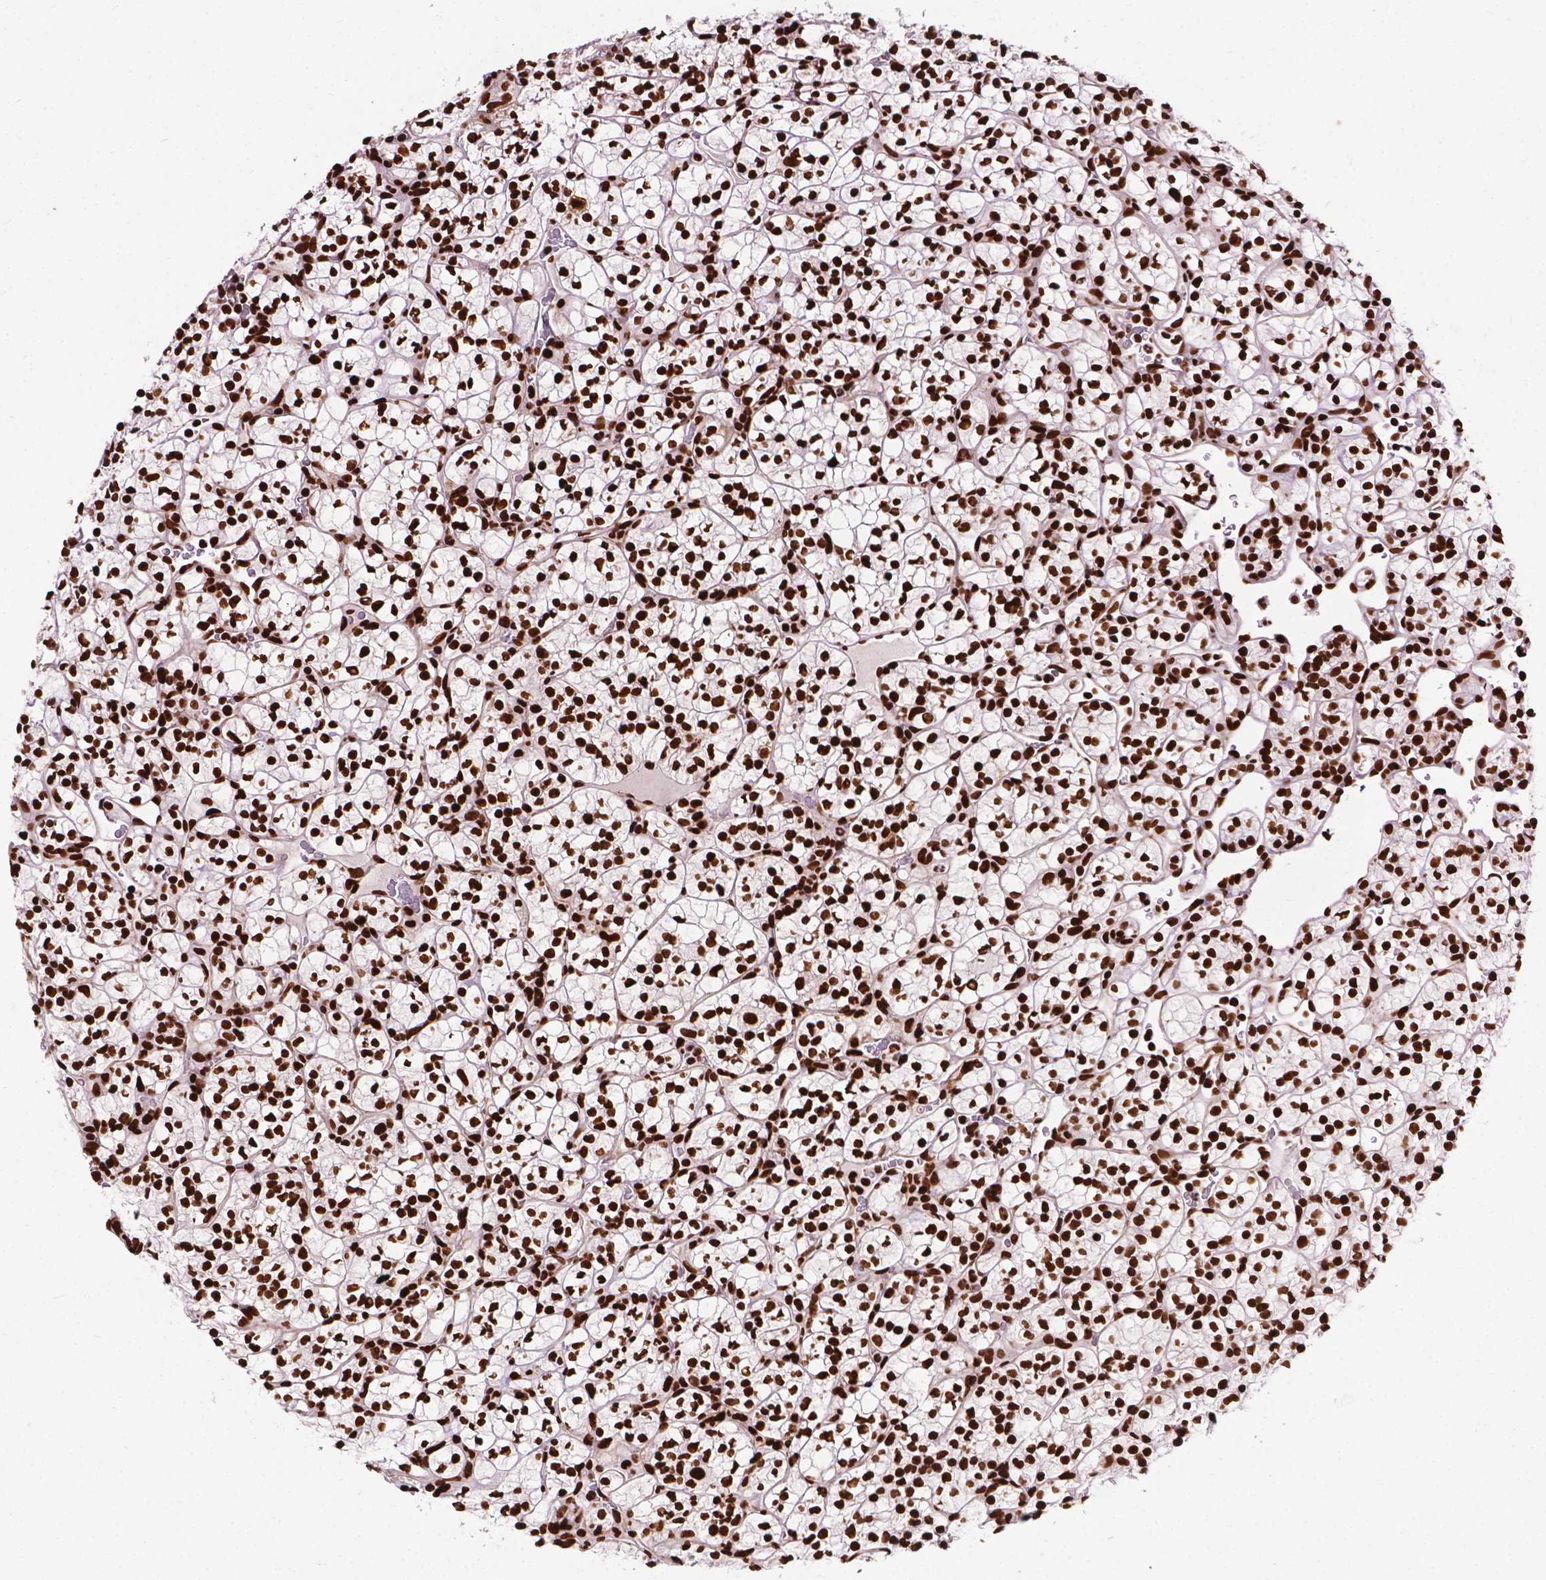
{"staining": {"intensity": "strong", "quantity": ">75%", "location": "nuclear"}, "tissue": "renal cancer", "cell_type": "Tumor cells", "image_type": "cancer", "snomed": [{"axis": "morphology", "description": "Adenocarcinoma, NOS"}, {"axis": "topography", "description": "Kidney"}], "caption": "This image shows adenocarcinoma (renal) stained with IHC to label a protein in brown. The nuclear of tumor cells show strong positivity for the protein. Nuclei are counter-stained blue.", "gene": "SMIM5", "patient": {"sex": "female", "age": 89}}